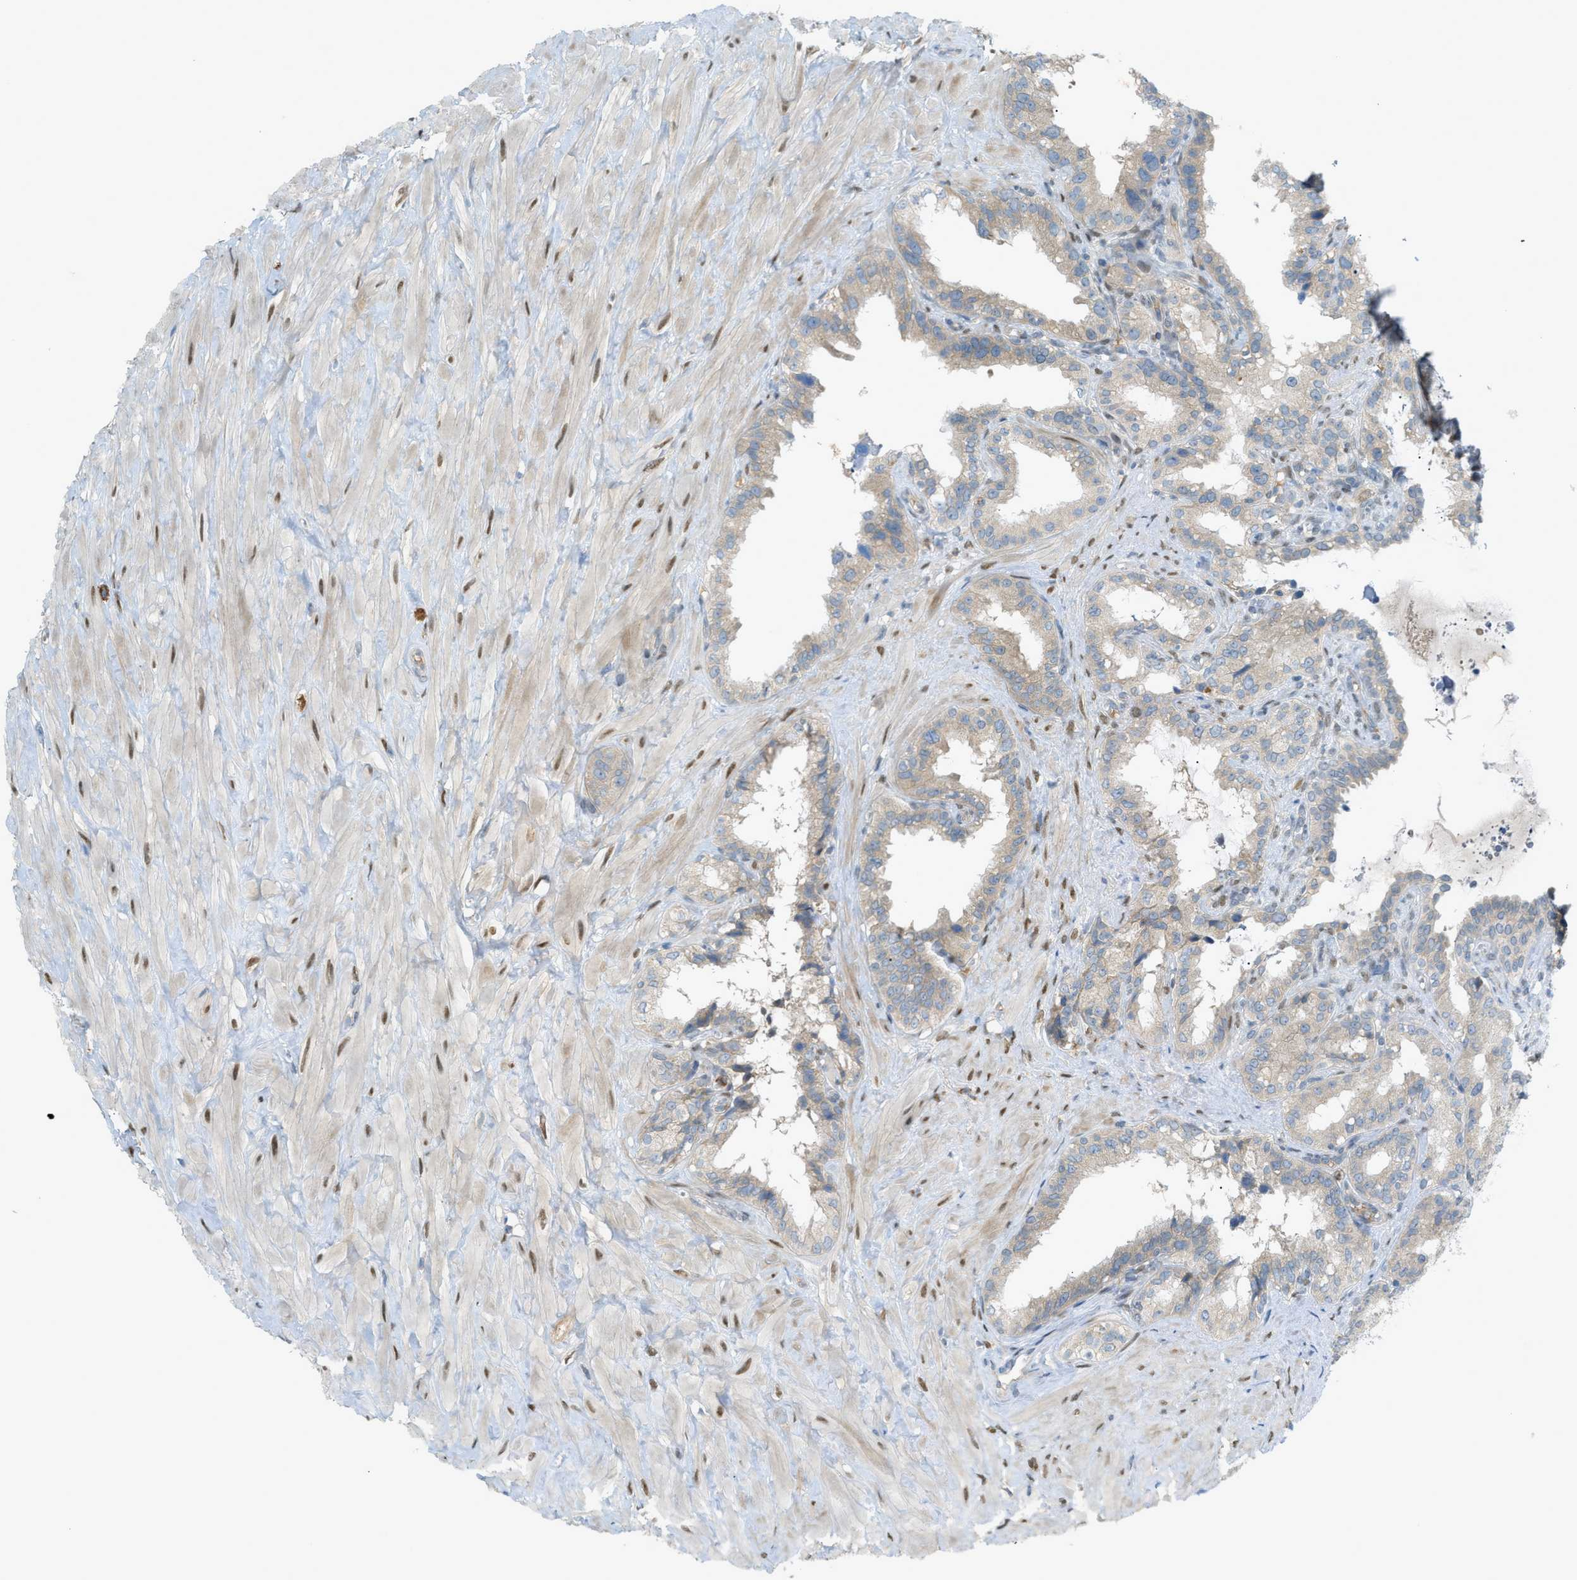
{"staining": {"intensity": "weak", "quantity": "<25%", "location": "cytoplasmic/membranous"}, "tissue": "seminal vesicle", "cell_type": "Glandular cells", "image_type": "normal", "snomed": [{"axis": "morphology", "description": "Normal tissue, NOS"}, {"axis": "topography", "description": "Seminal veicle"}], "caption": "IHC micrograph of benign seminal vesicle: human seminal vesicle stained with DAB (3,3'-diaminobenzidine) shows no significant protein staining in glandular cells.", "gene": "DYRK1A", "patient": {"sex": "male", "age": 64}}